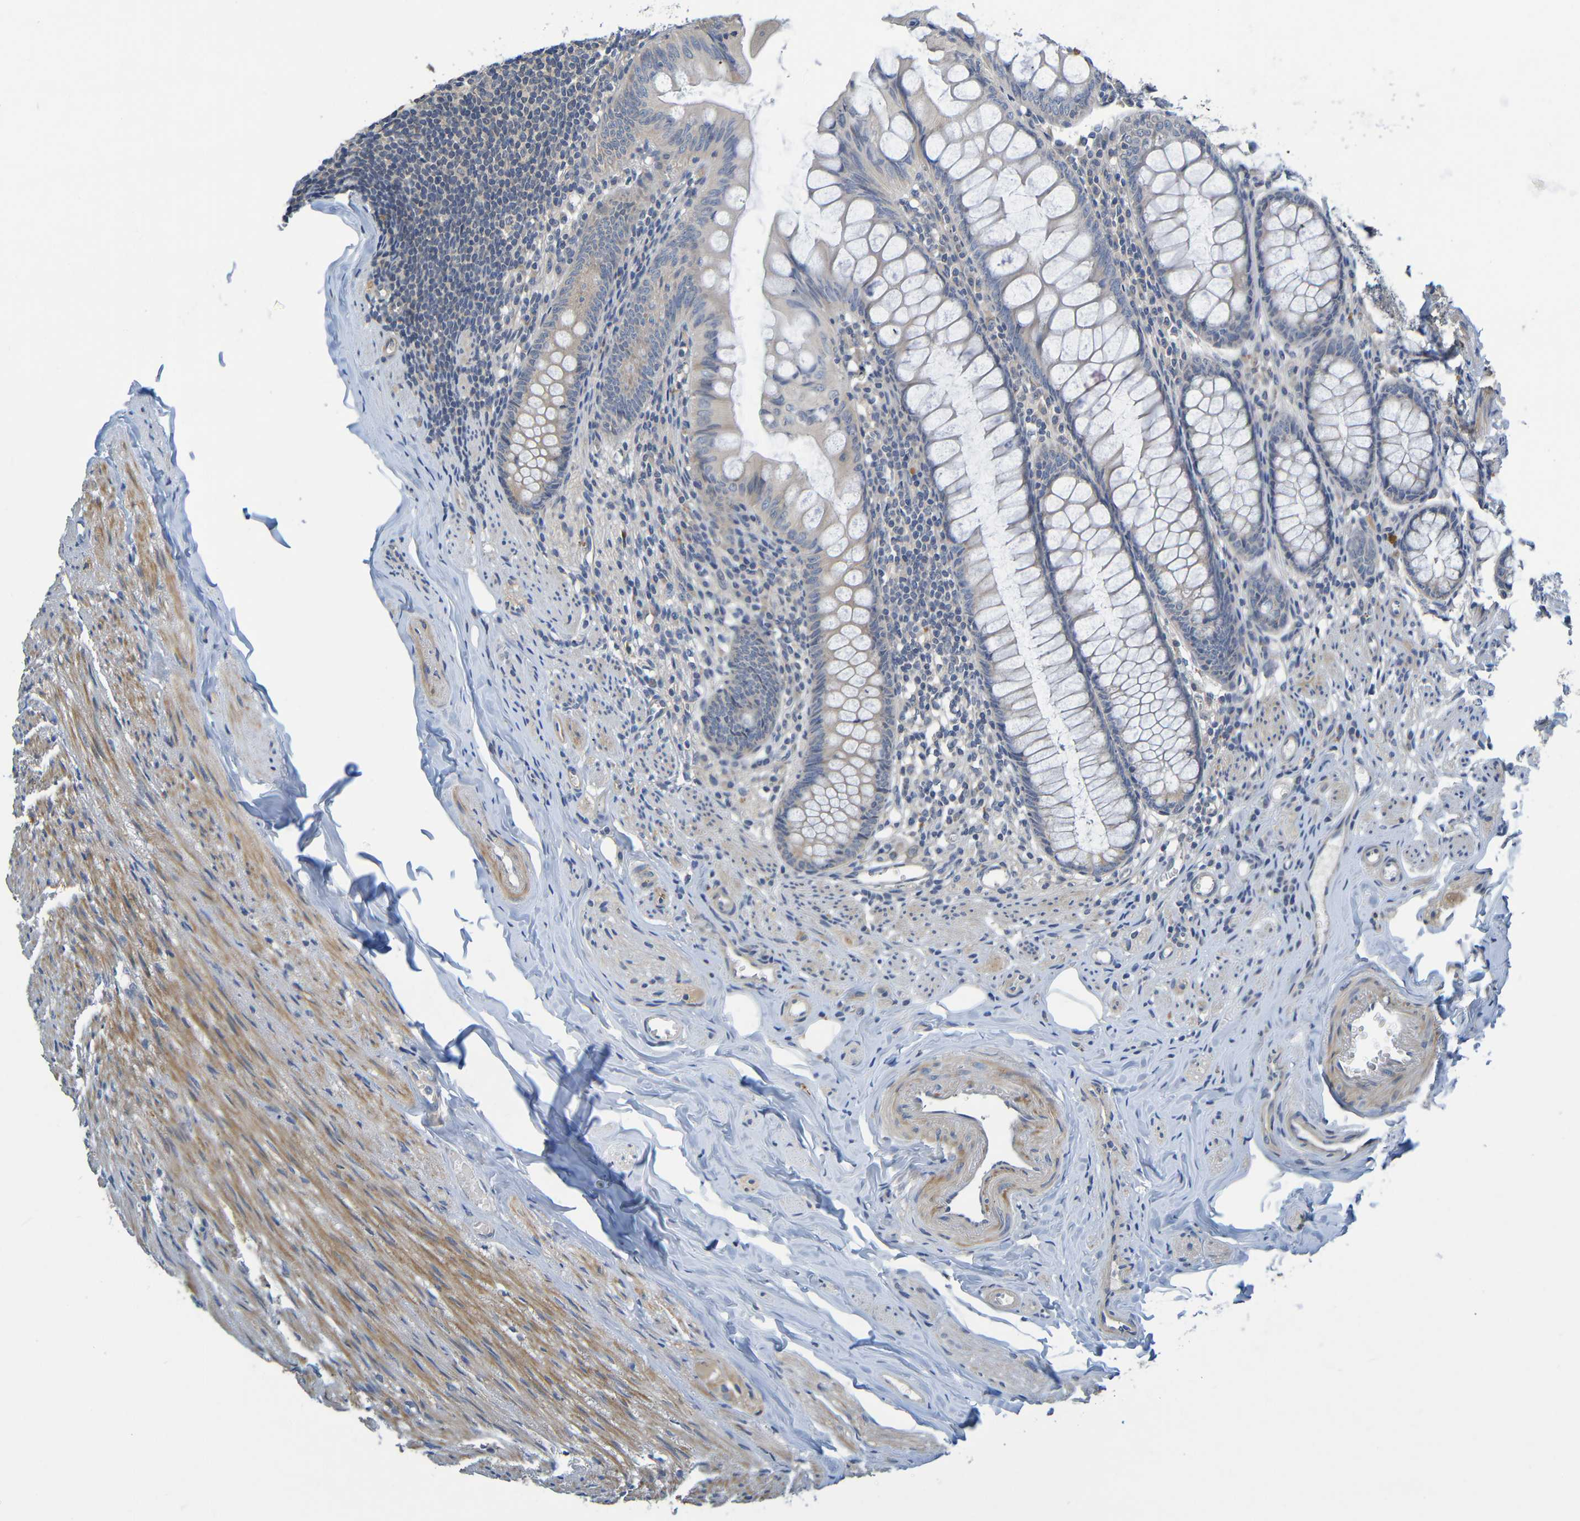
{"staining": {"intensity": "moderate", "quantity": "25%-75%", "location": "cytoplasmic/membranous"}, "tissue": "appendix", "cell_type": "Glandular cells", "image_type": "normal", "snomed": [{"axis": "morphology", "description": "Normal tissue, NOS"}, {"axis": "topography", "description": "Appendix"}], "caption": "Immunohistochemistry (IHC) image of normal appendix: appendix stained using immunohistochemistry demonstrates medium levels of moderate protein expression localized specifically in the cytoplasmic/membranous of glandular cells, appearing as a cytoplasmic/membranous brown color.", "gene": "CYP4F2", "patient": {"sex": "female", "age": 77}}